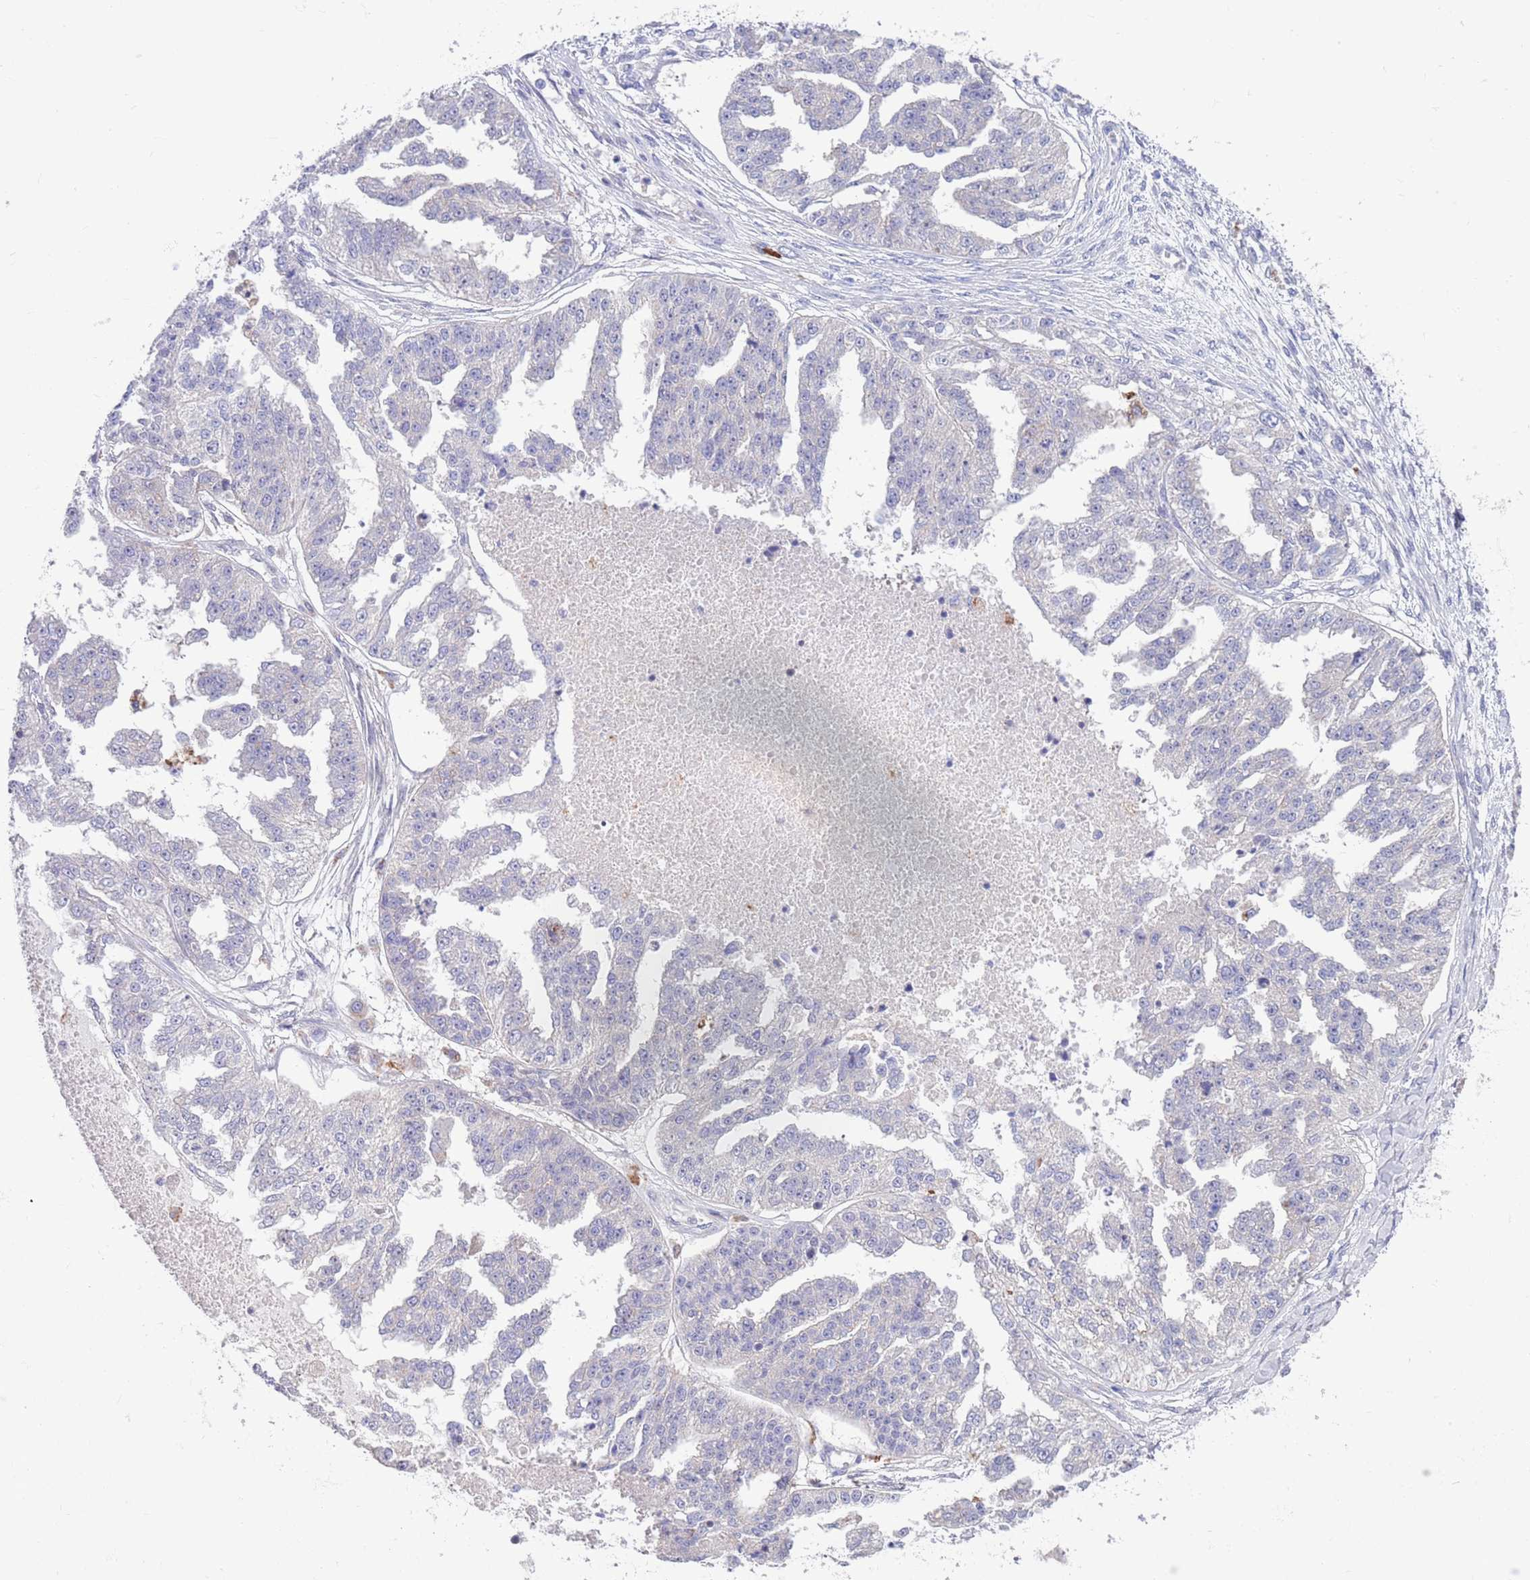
{"staining": {"intensity": "negative", "quantity": "none", "location": "none"}, "tissue": "ovarian cancer", "cell_type": "Tumor cells", "image_type": "cancer", "snomed": [{"axis": "morphology", "description": "Cystadenocarcinoma, serous, NOS"}, {"axis": "topography", "description": "Ovary"}], "caption": "Immunohistochemical staining of serous cystadenocarcinoma (ovarian) exhibits no significant expression in tumor cells. The staining is performed using DAB (3,3'-diaminobenzidine) brown chromogen with nuclei counter-stained in using hematoxylin.", "gene": "KLHL29", "patient": {"sex": "female", "age": 58}}